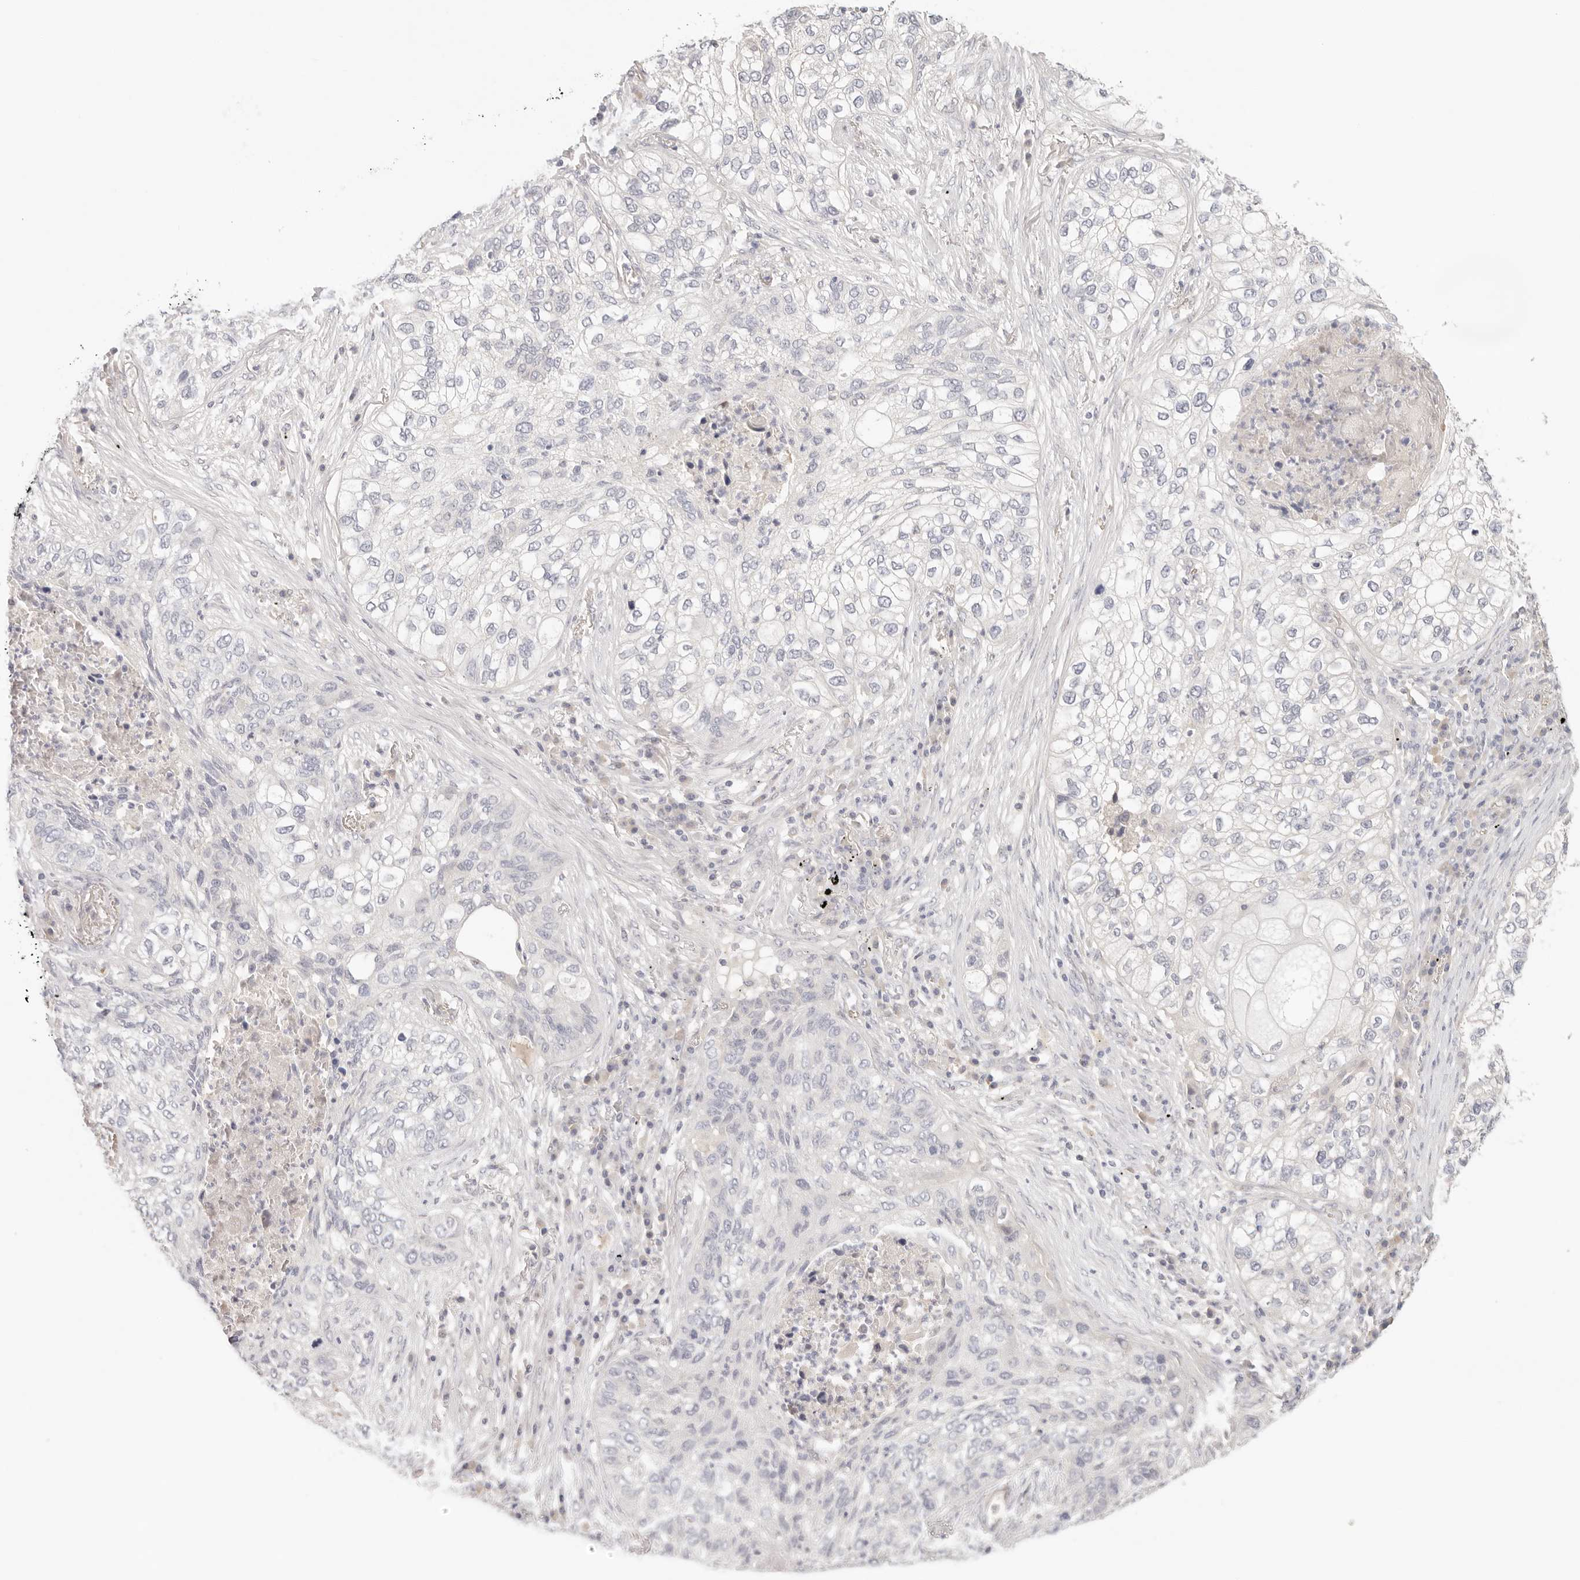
{"staining": {"intensity": "negative", "quantity": "none", "location": "none"}, "tissue": "lung cancer", "cell_type": "Tumor cells", "image_type": "cancer", "snomed": [{"axis": "morphology", "description": "Squamous cell carcinoma, NOS"}, {"axis": "topography", "description": "Lung"}], "caption": "This is an IHC image of squamous cell carcinoma (lung). There is no expression in tumor cells.", "gene": "SPHK1", "patient": {"sex": "female", "age": 63}}